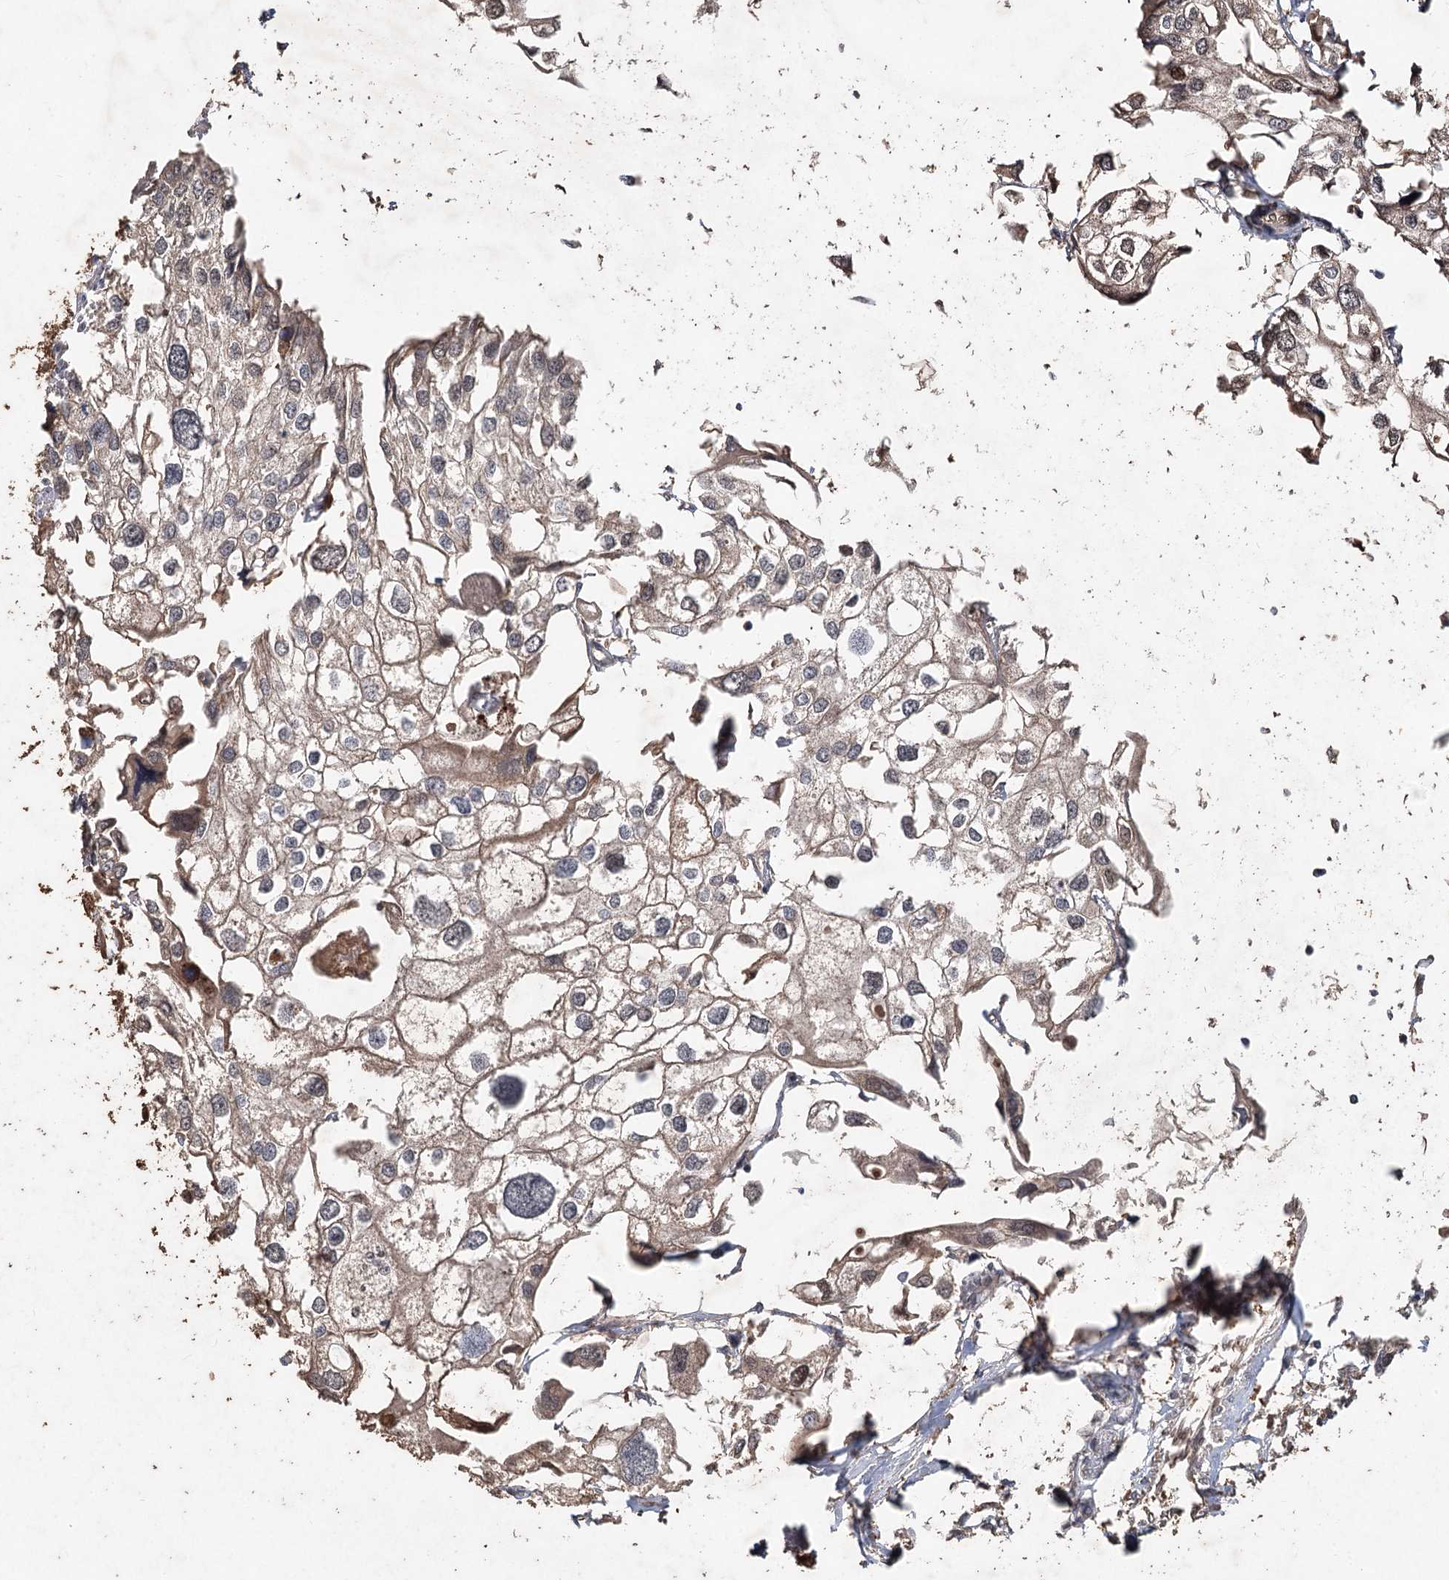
{"staining": {"intensity": "moderate", "quantity": "25%-75%", "location": "cytoplasmic/membranous"}, "tissue": "urothelial cancer", "cell_type": "Tumor cells", "image_type": "cancer", "snomed": [{"axis": "morphology", "description": "Urothelial carcinoma, High grade"}, {"axis": "topography", "description": "Urinary bladder"}], "caption": "Immunohistochemical staining of high-grade urothelial carcinoma shows medium levels of moderate cytoplasmic/membranous expression in approximately 25%-75% of tumor cells.", "gene": "FBXO7", "patient": {"sex": "male", "age": 64}}